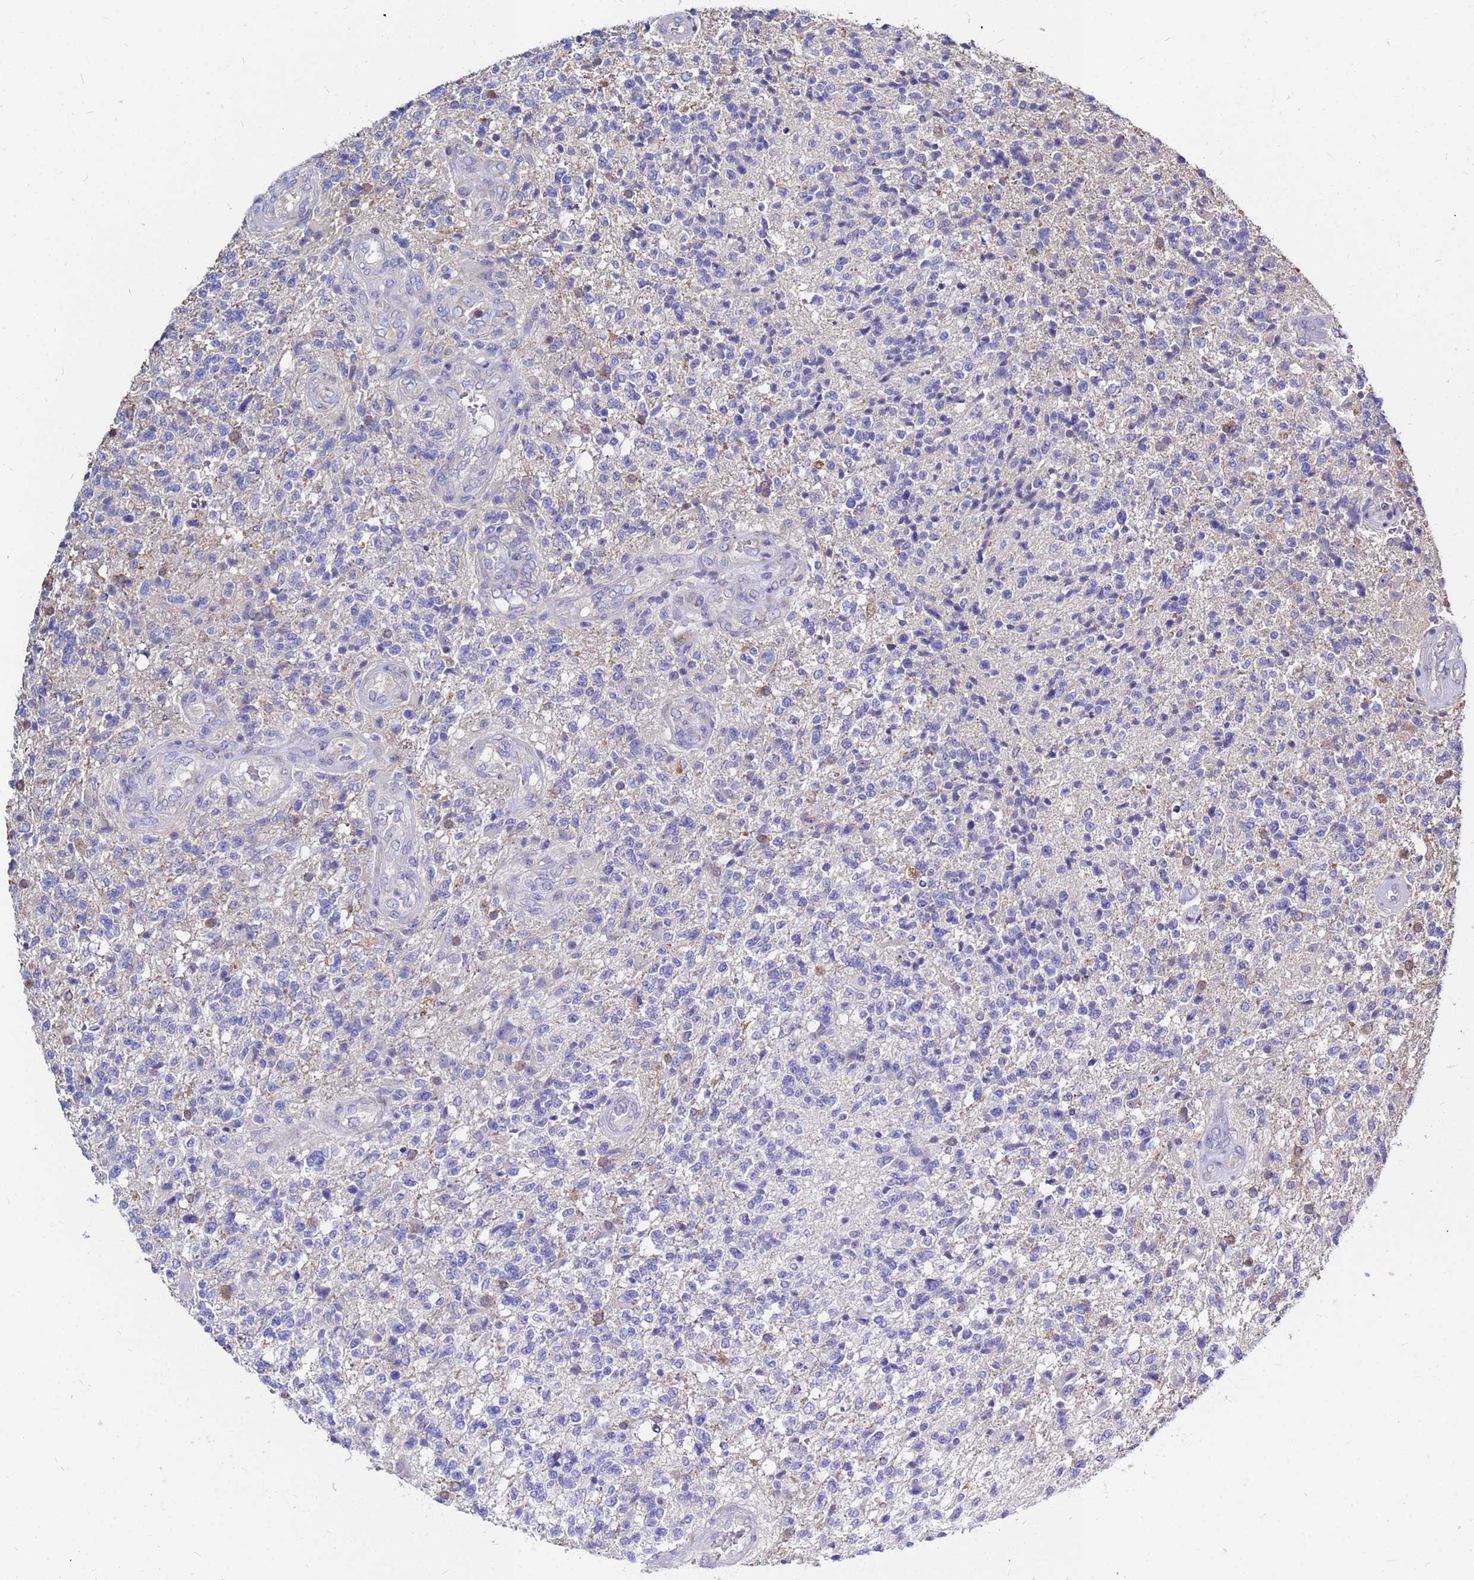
{"staining": {"intensity": "negative", "quantity": "none", "location": "none"}, "tissue": "glioma", "cell_type": "Tumor cells", "image_type": "cancer", "snomed": [{"axis": "morphology", "description": "Glioma, malignant, High grade"}, {"axis": "topography", "description": "Brain"}], "caption": "Immunohistochemistry of human malignant high-grade glioma exhibits no positivity in tumor cells.", "gene": "MOB2", "patient": {"sex": "male", "age": 56}}